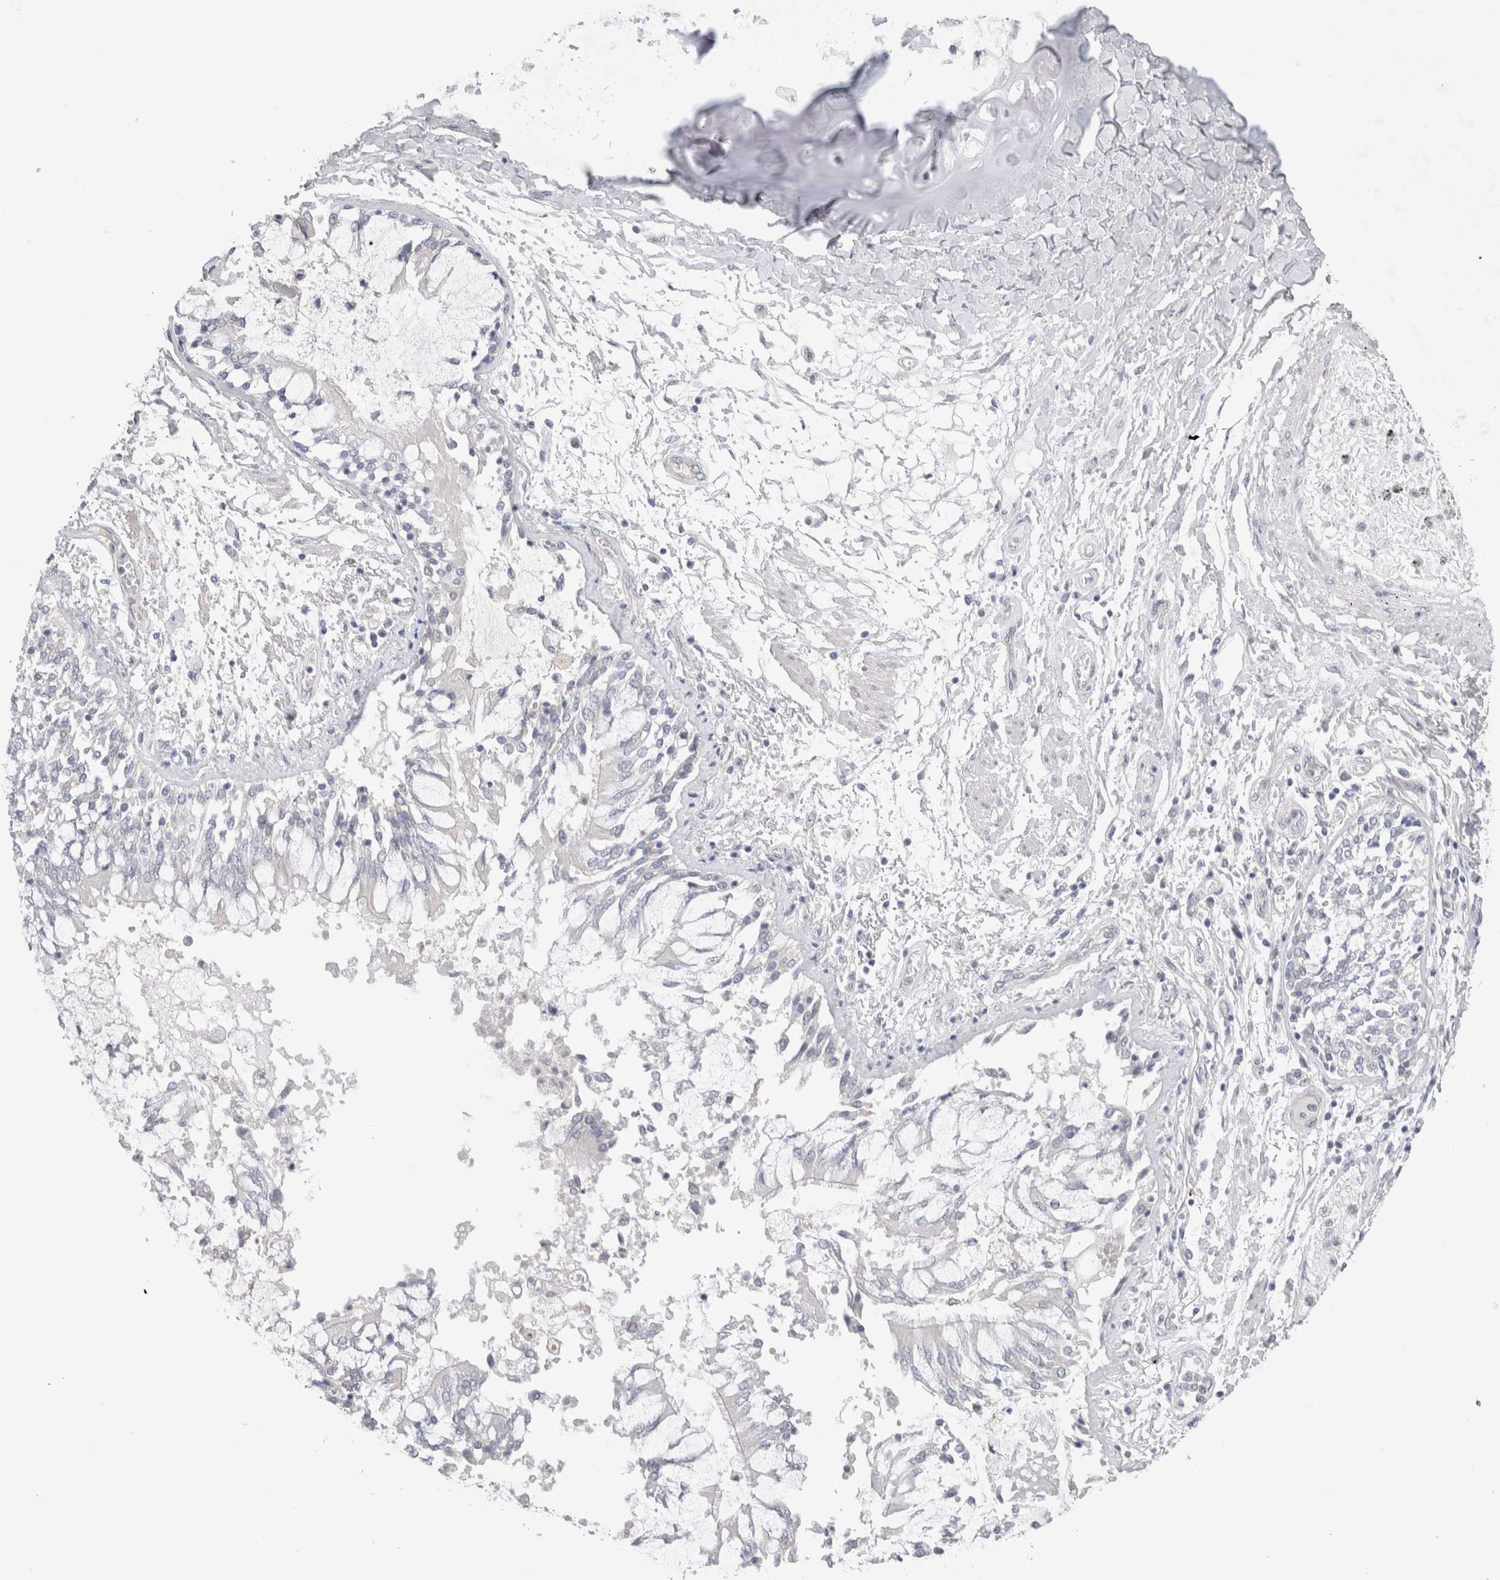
{"staining": {"intensity": "negative", "quantity": "none", "location": "none"}, "tissue": "lung cancer", "cell_type": "Tumor cells", "image_type": "cancer", "snomed": [{"axis": "morphology", "description": "Normal tissue, NOS"}, {"axis": "morphology", "description": "Squamous cell carcinoma, NOS"}, {"axis": "topography", "description": "Lymph node"}, {"axis": "topography", "description": "Cartilage tissue"}, {"axis": "topography", "description": "Bronchus"}, {"axis": "topography", "description": "Lung"}, {"axis": "topography", "description": "Peripheral nerve tissue"}], "caption": "A photomicrograph of lung cancer (squamous cell carcinoma) stained for a protein shows no brown staining in tumor cells.", "gene": "BICD2", "patient": {"sex": "female", "age": 49}}